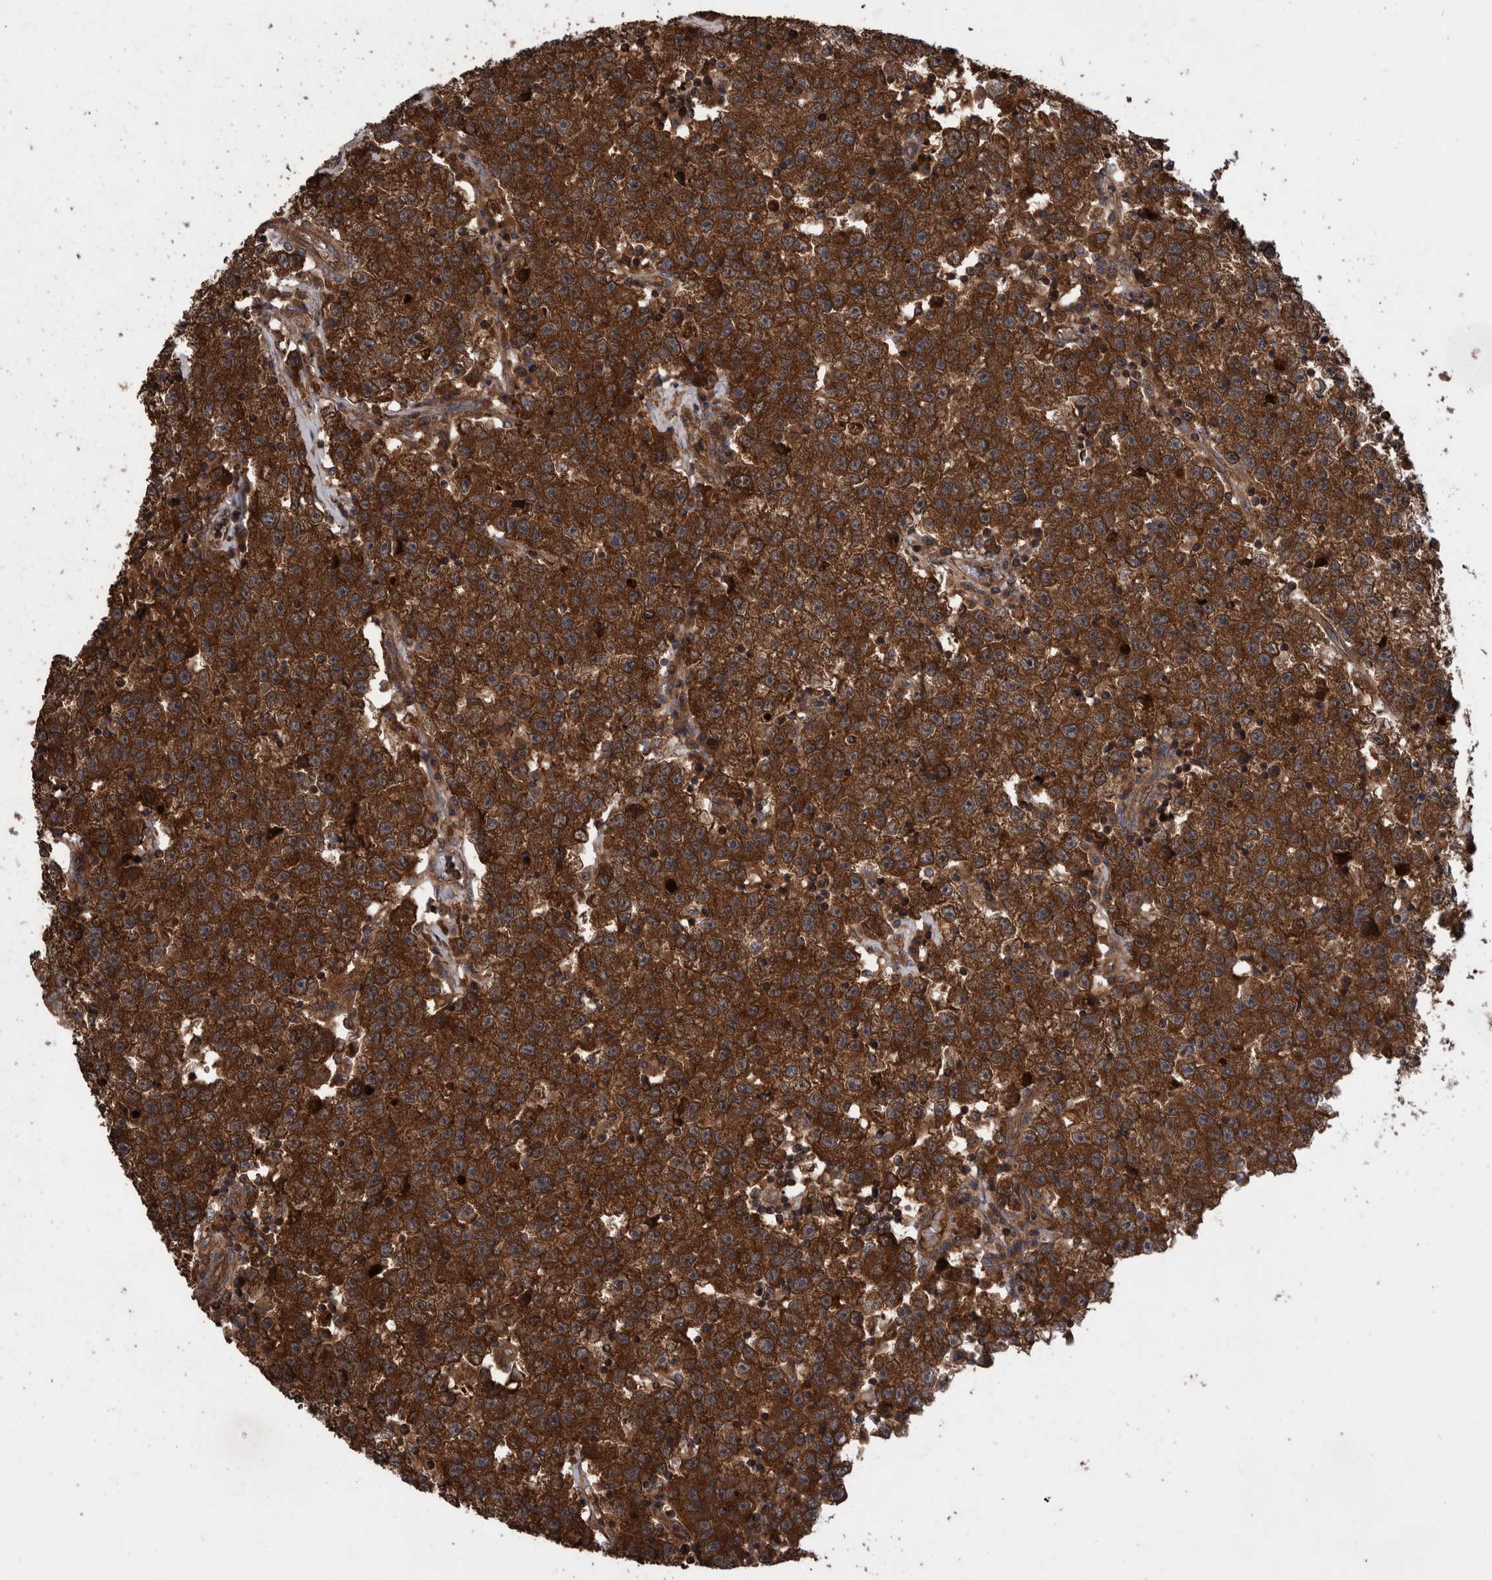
{"staining": {"intensity": "strong", "quantity": ">75%", "location": "cytoplasmic/membranous"}, "tissue": "testis cancer", "cell_type": "Tumor cells", "image_type": "cancer", "snomed": [{"axis": "morphology", "description": "Seminoma, NOS"}, {"axis": "topography", "description": "Testis"}], "caption": "A histopathology image showing strong cytoplasmic/membranous expression in about >75% of tumor cells in testis seminoma, as visualized by brown immunohistochemical staining.", "gene": "VBP1", "patient": {"sex": "male", "age": 22}}